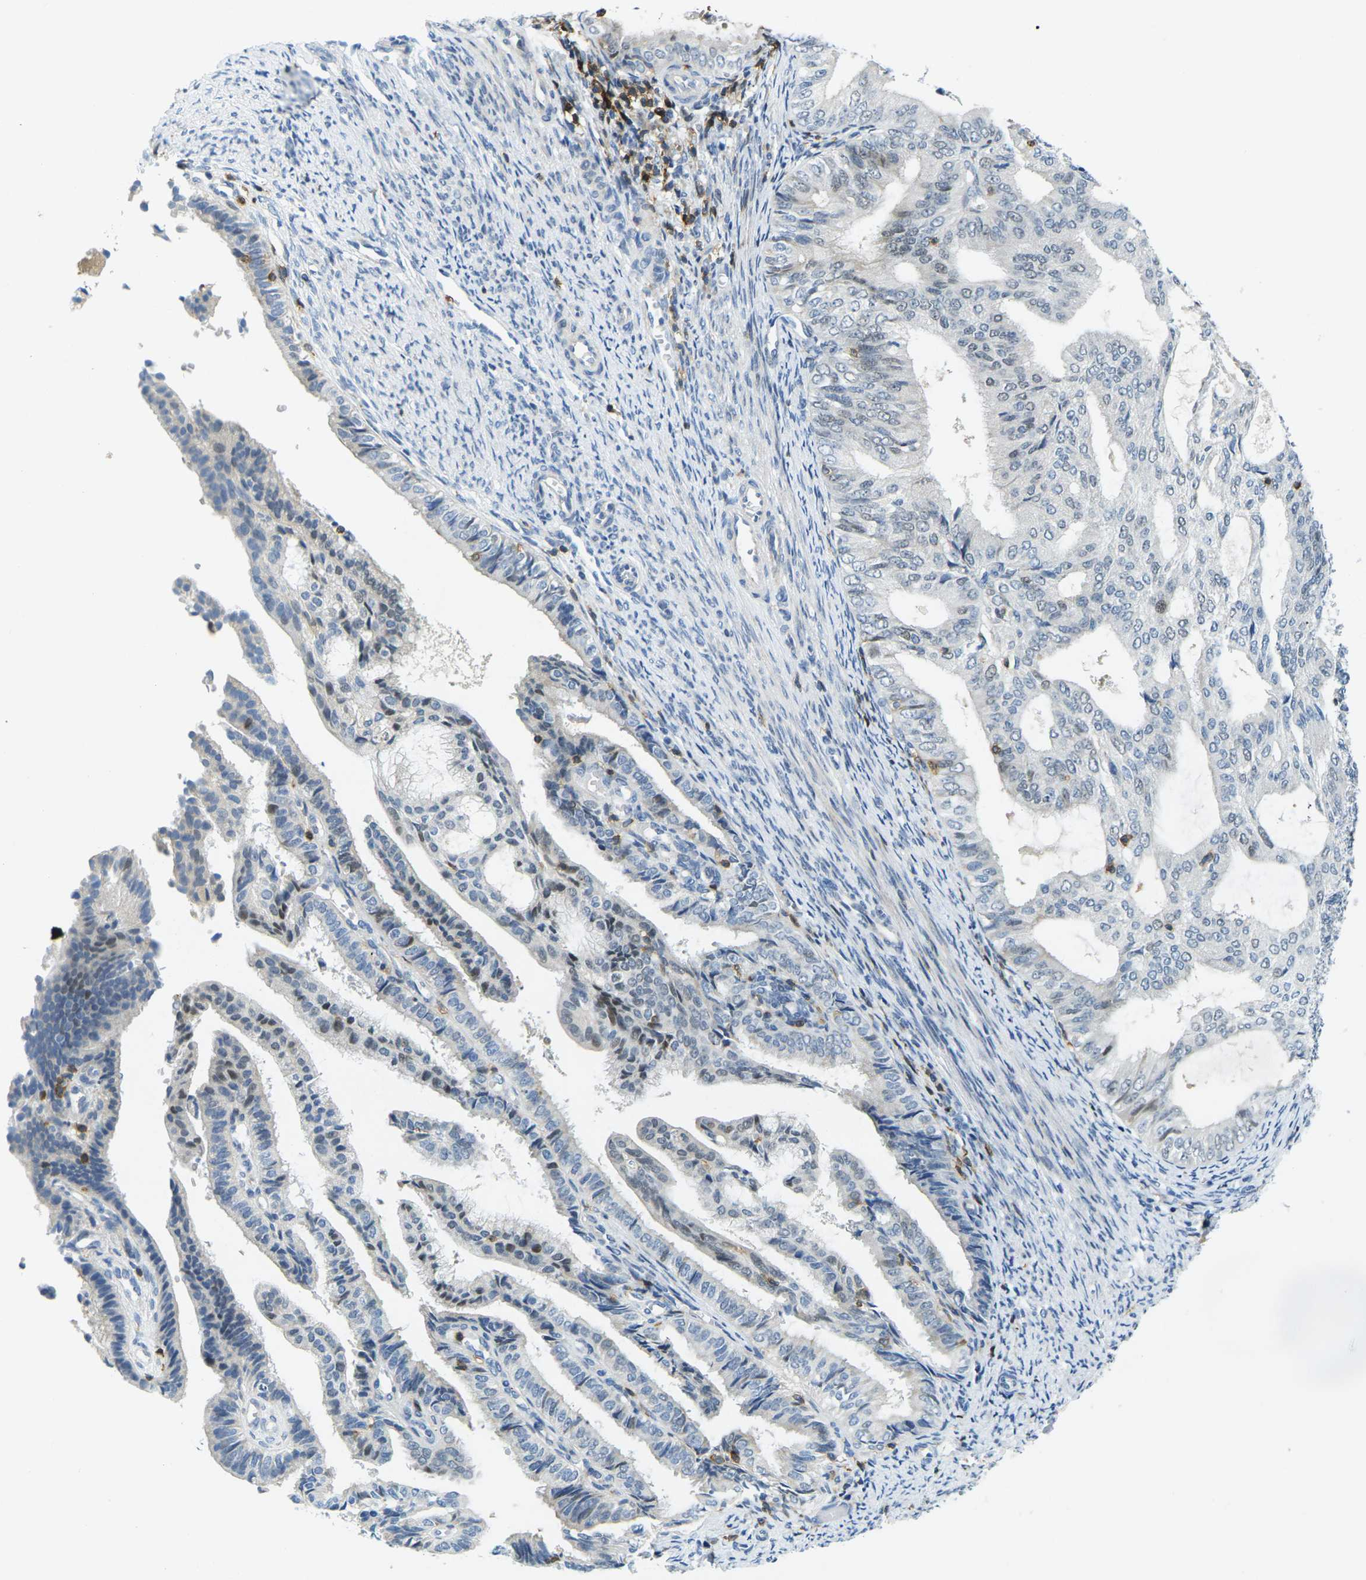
{"staining": {"intensity": "negative", "quantity": "none", "location": "none"}, "tissue": "endometrial cancer", "cell_type": "Tumor cells", "image_type": "cancer", "snomed": [{"axis": "morphology", "description": "Adenocarcinoma, NOS"}, {"axis": "topography", "description": "Endometrium"}], "caption": "Immunohistochemical staining of endometrial cancer (adenocarcinoma) exhibits no significant staining in tumor cells.", "gene": "CD3D", "patient": {"sex": "female", "age": 58}}